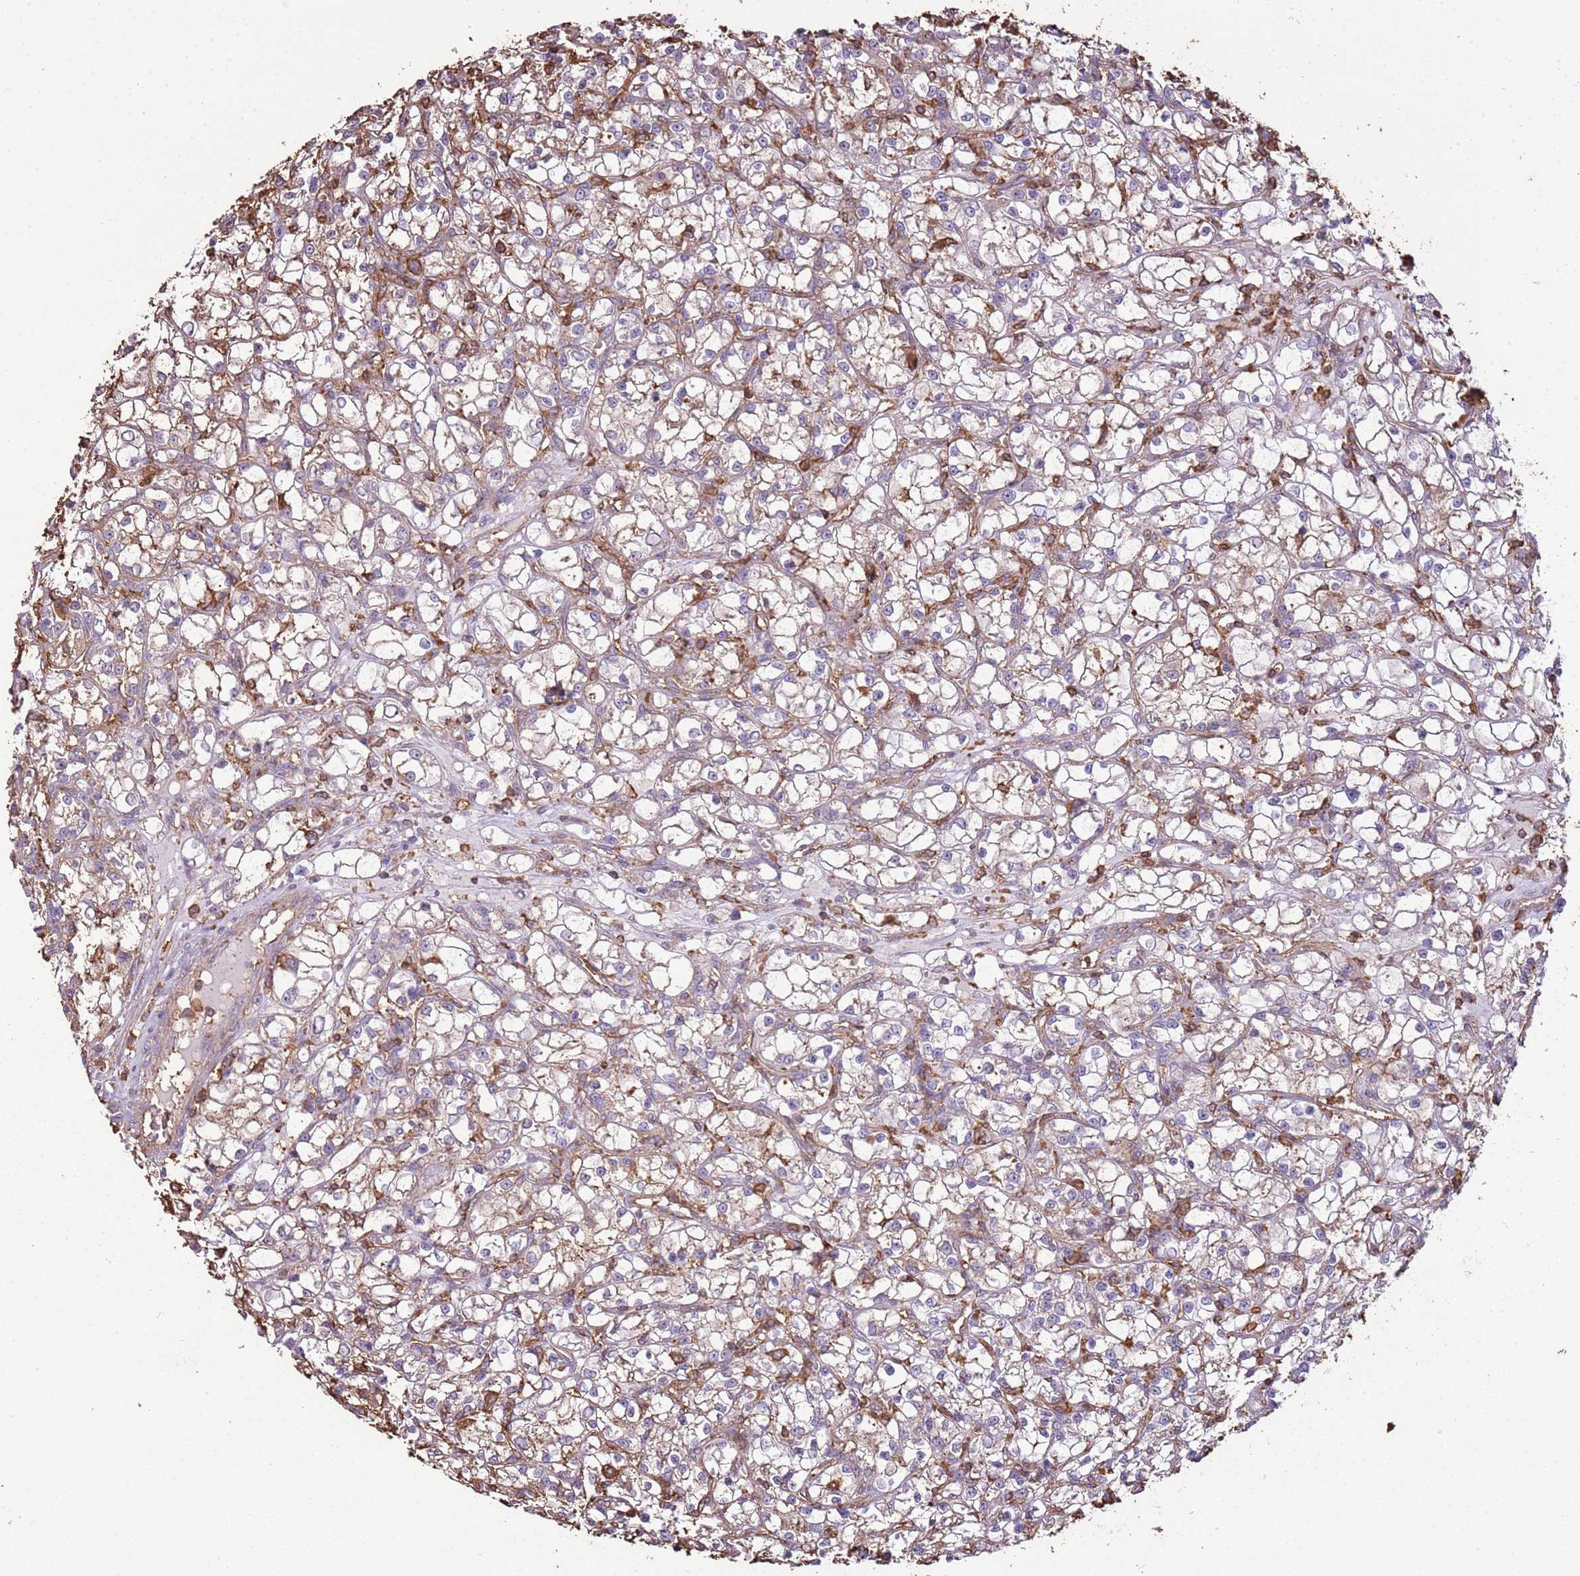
{"staining": {"intensity": "weak", "quantity": "<25%", "location": "cytoplasmic/membranous"}, "tissue": "renal cancer", "cell_type": "Tumor cells", "image_type": "cancer", "snomed": [{"axis": "morphology", "description": "Adenocarcinoma, NOS"}, {"axis": "topography", "description": "Kidney"}], "caption": "The histopathology image demonstrates no staining of tumor cells in renal cancer.", "gene": "ARL10", "patient": {"sex": "female", "age": 59}}